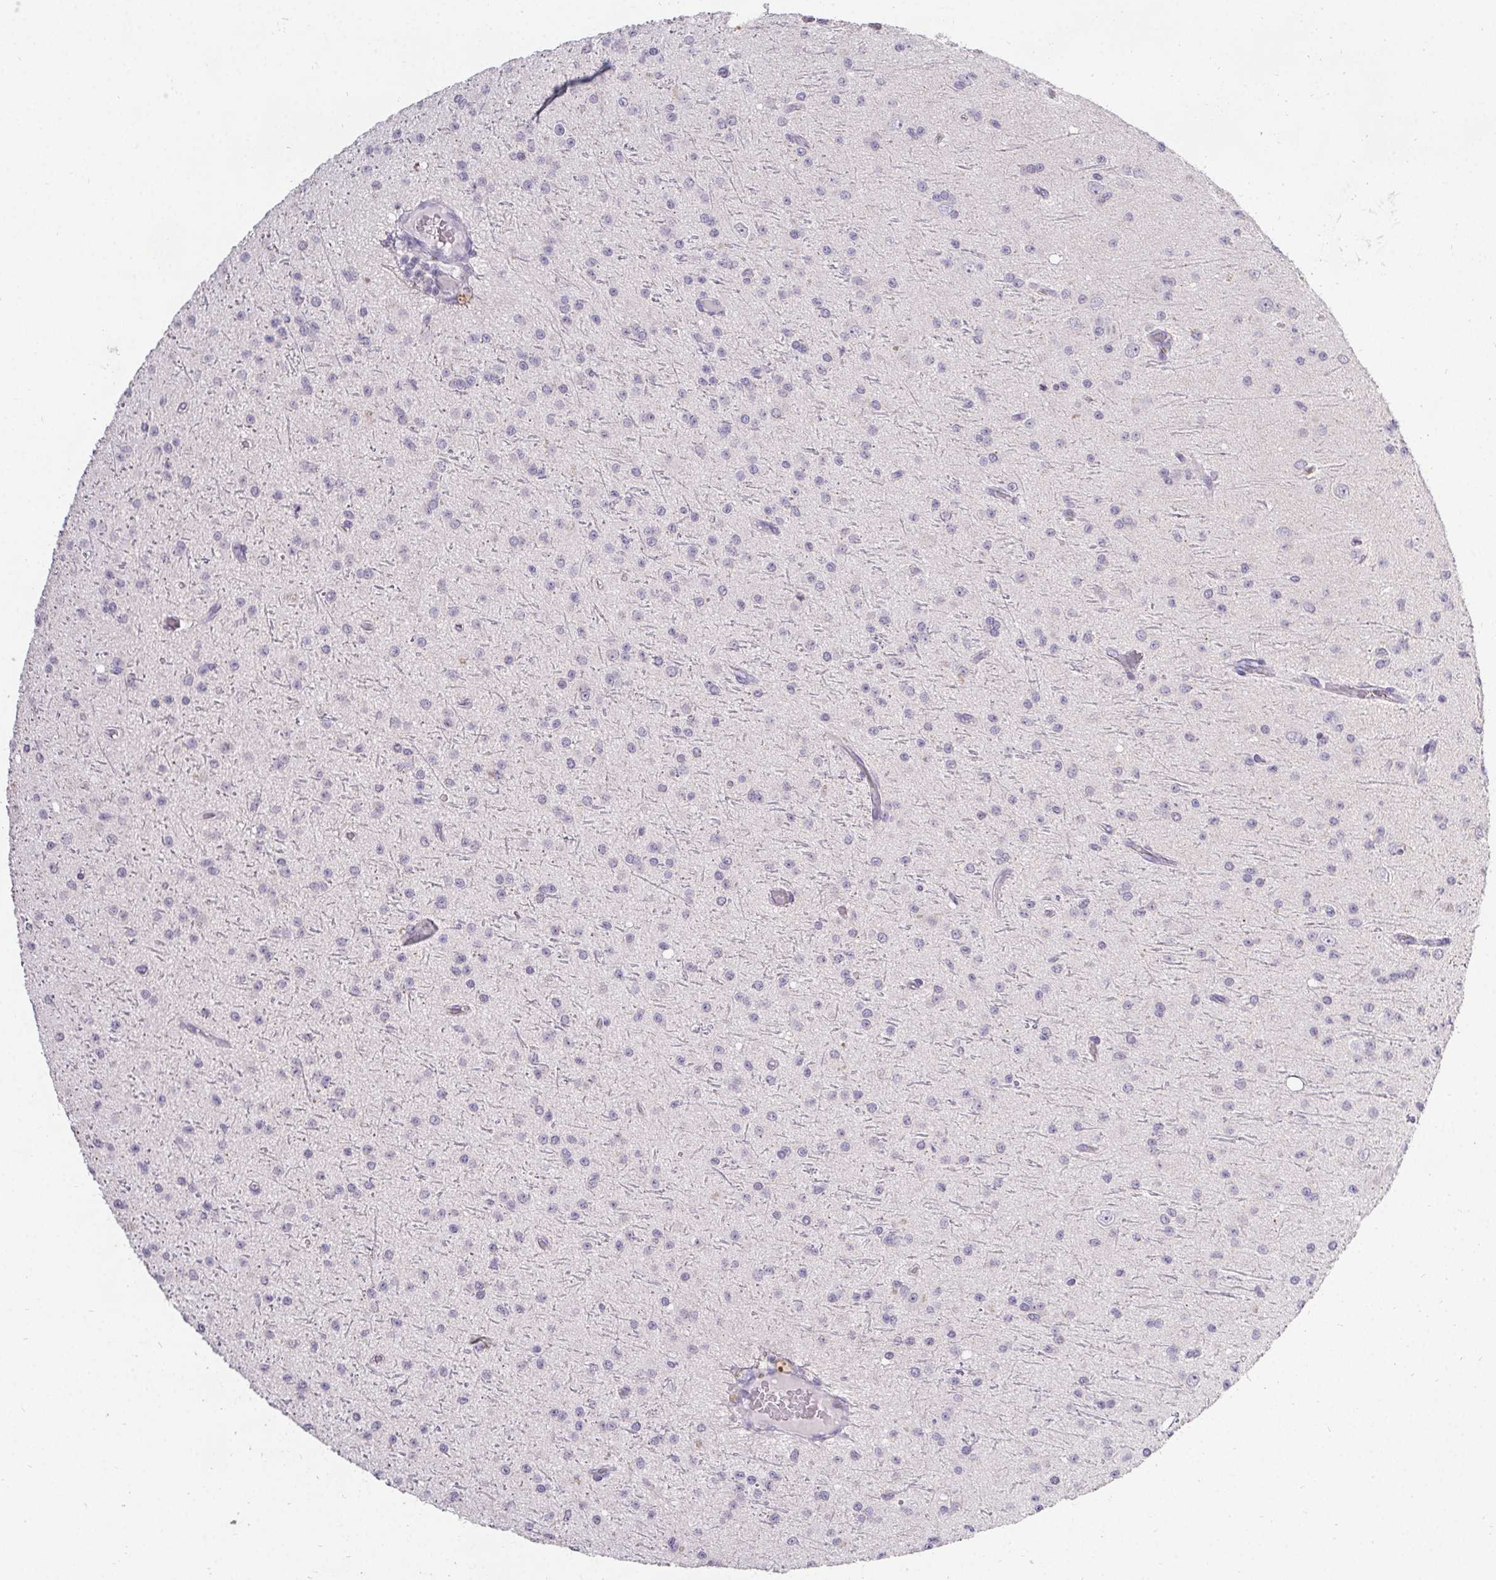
{"staining": {"intensity": "negative", "quantity": "none", "location": "none"}, "tissue": "glioma", "cell_type": "Tumor cells", "image_type": "cancer", "snomed": [{"axis": "morphology", "description": "Glioma, malignant, Low grade"}, {"axis": "topography", "description": "Brain"}], "caption": "This is a histopathology image of IHC staining of glioma, which shows no expression in tumor cells.", "gene": "PMEL", "patient": {"sex": "male", "age": 27}}